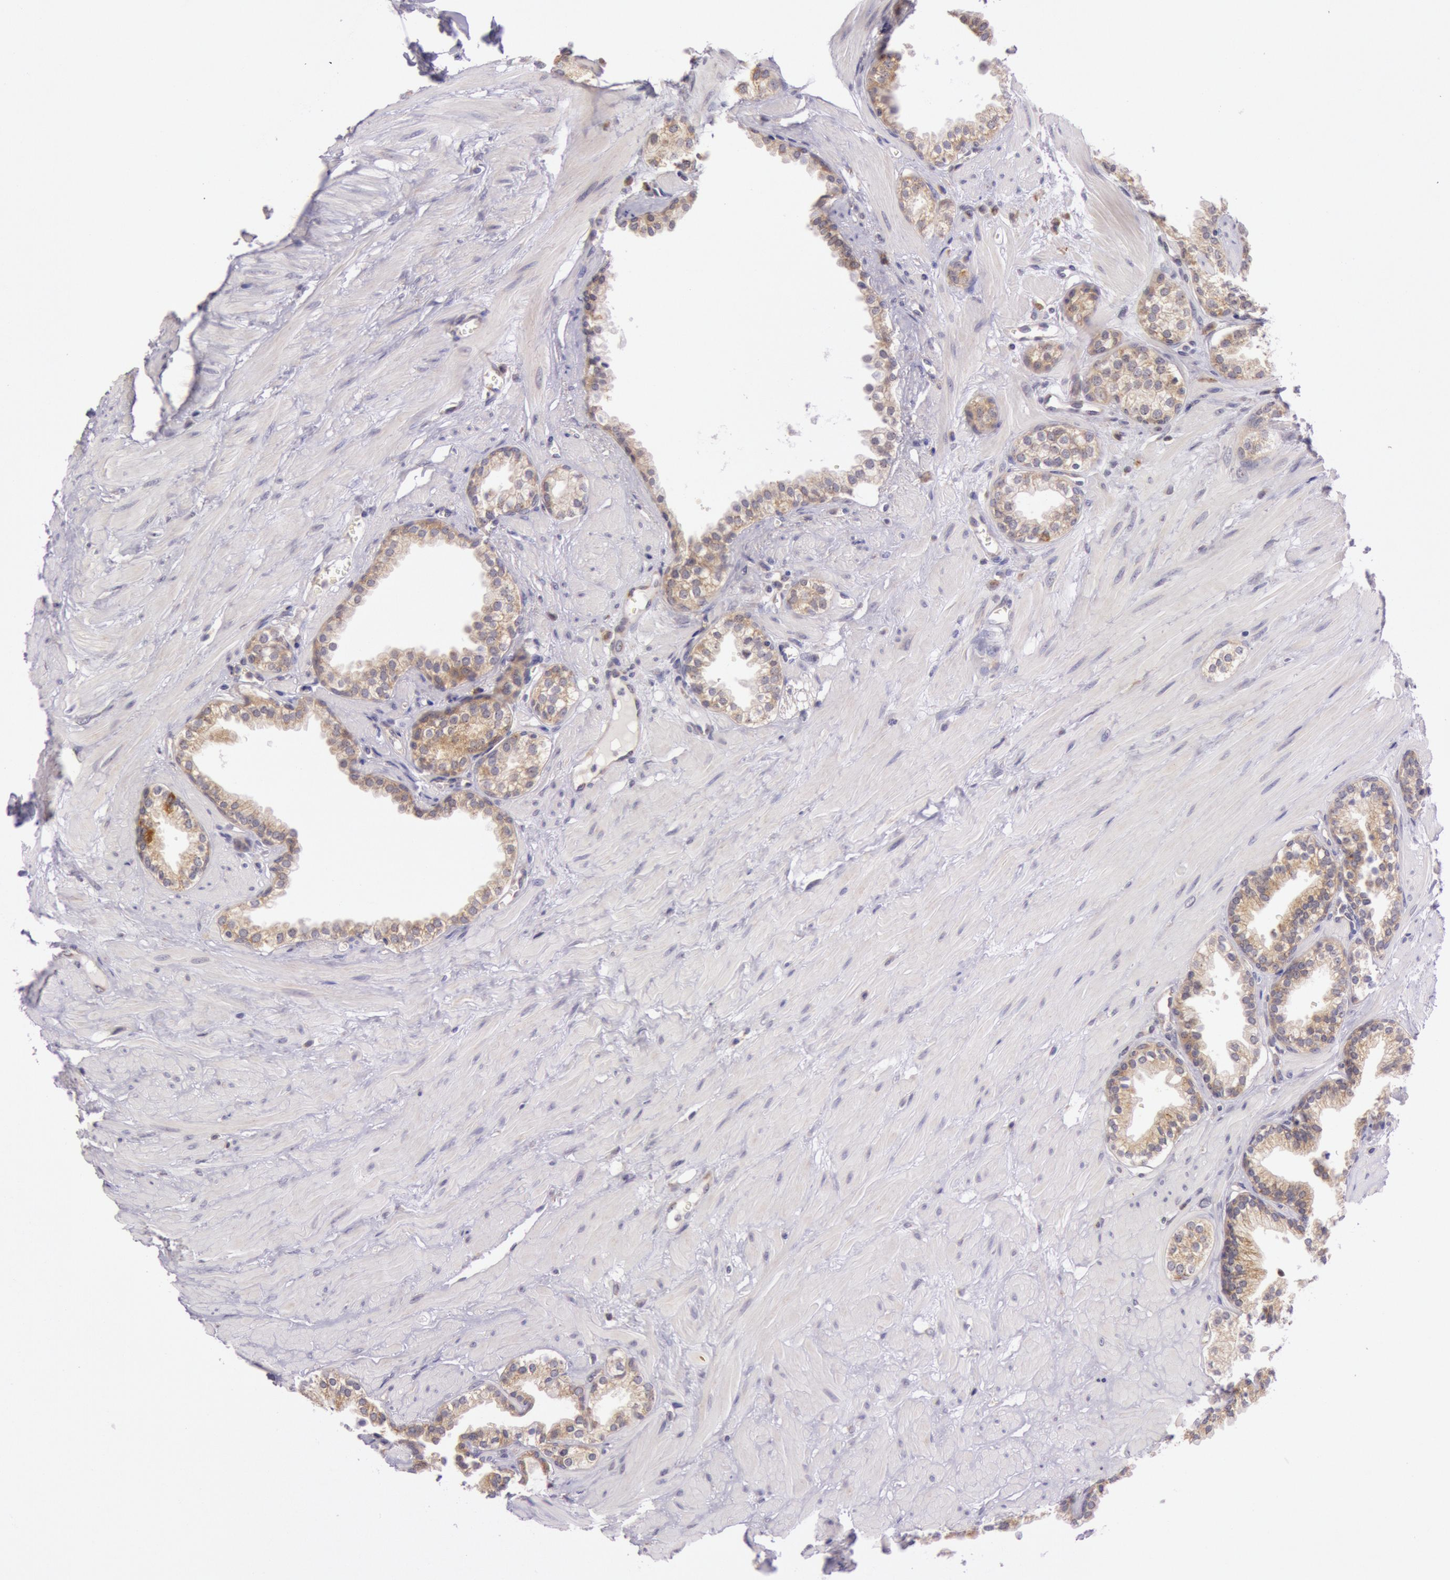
{"staining": {"intensity": "moderate", "quantity": ">75%", "location": "cytoplasmic/membranous"}, "tissue": "prostate", "cell_type": "Glandular cells", "image_type": "normal", "snomed": [{"axis": "morphology", "description": "Normal tissue, NOS"}, {"axis": "topography", "description": "Prostate"}], "caption": "An image of human prostate stained for a protein reveals moderate cytoplasmic/membranous brown staining in glandular cells.", "gene": "CDK16", "patient": {"sex": "male", "age": 64}}